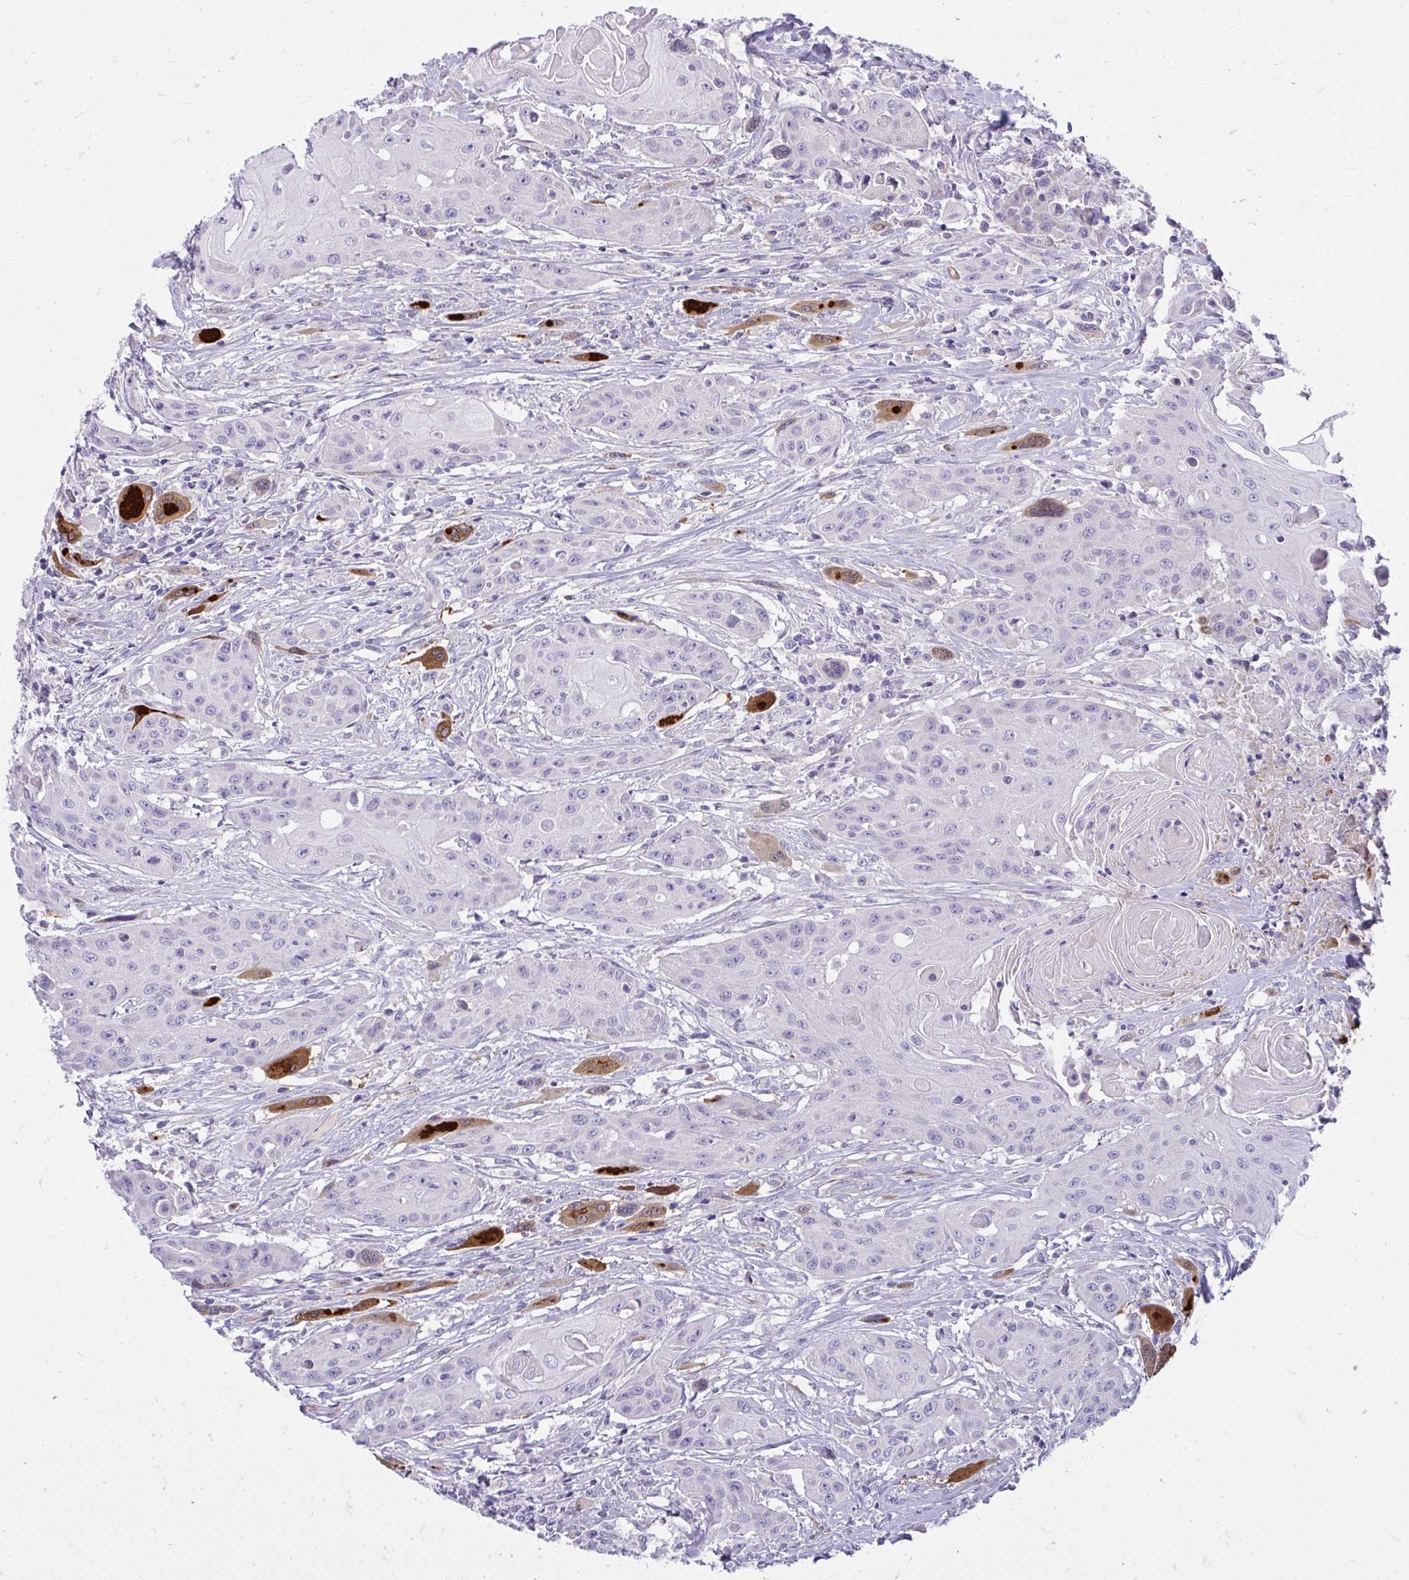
{"staining": {"intensity": "negative", "quantity": "none", "location": "none"}, "tissue": "head and neck cancer", "cell_type": "Tumor cells", "image_type": "cancer", "snomed": [{"axis": "morphology", "description": "Squamous cell carcinoma, NOS"}, {"axis": "topography", "description": "Oral tissue"}, {"axis": "topography", "description": "Head-Neck"}, {"axis": "topography", "description": "Neck, NOS"}], "caption": "Tumor cells show no significant protein expression in head and neck cancer.", "gene": "PIGZ", "patient": {"sex": "female", "age": 55}}